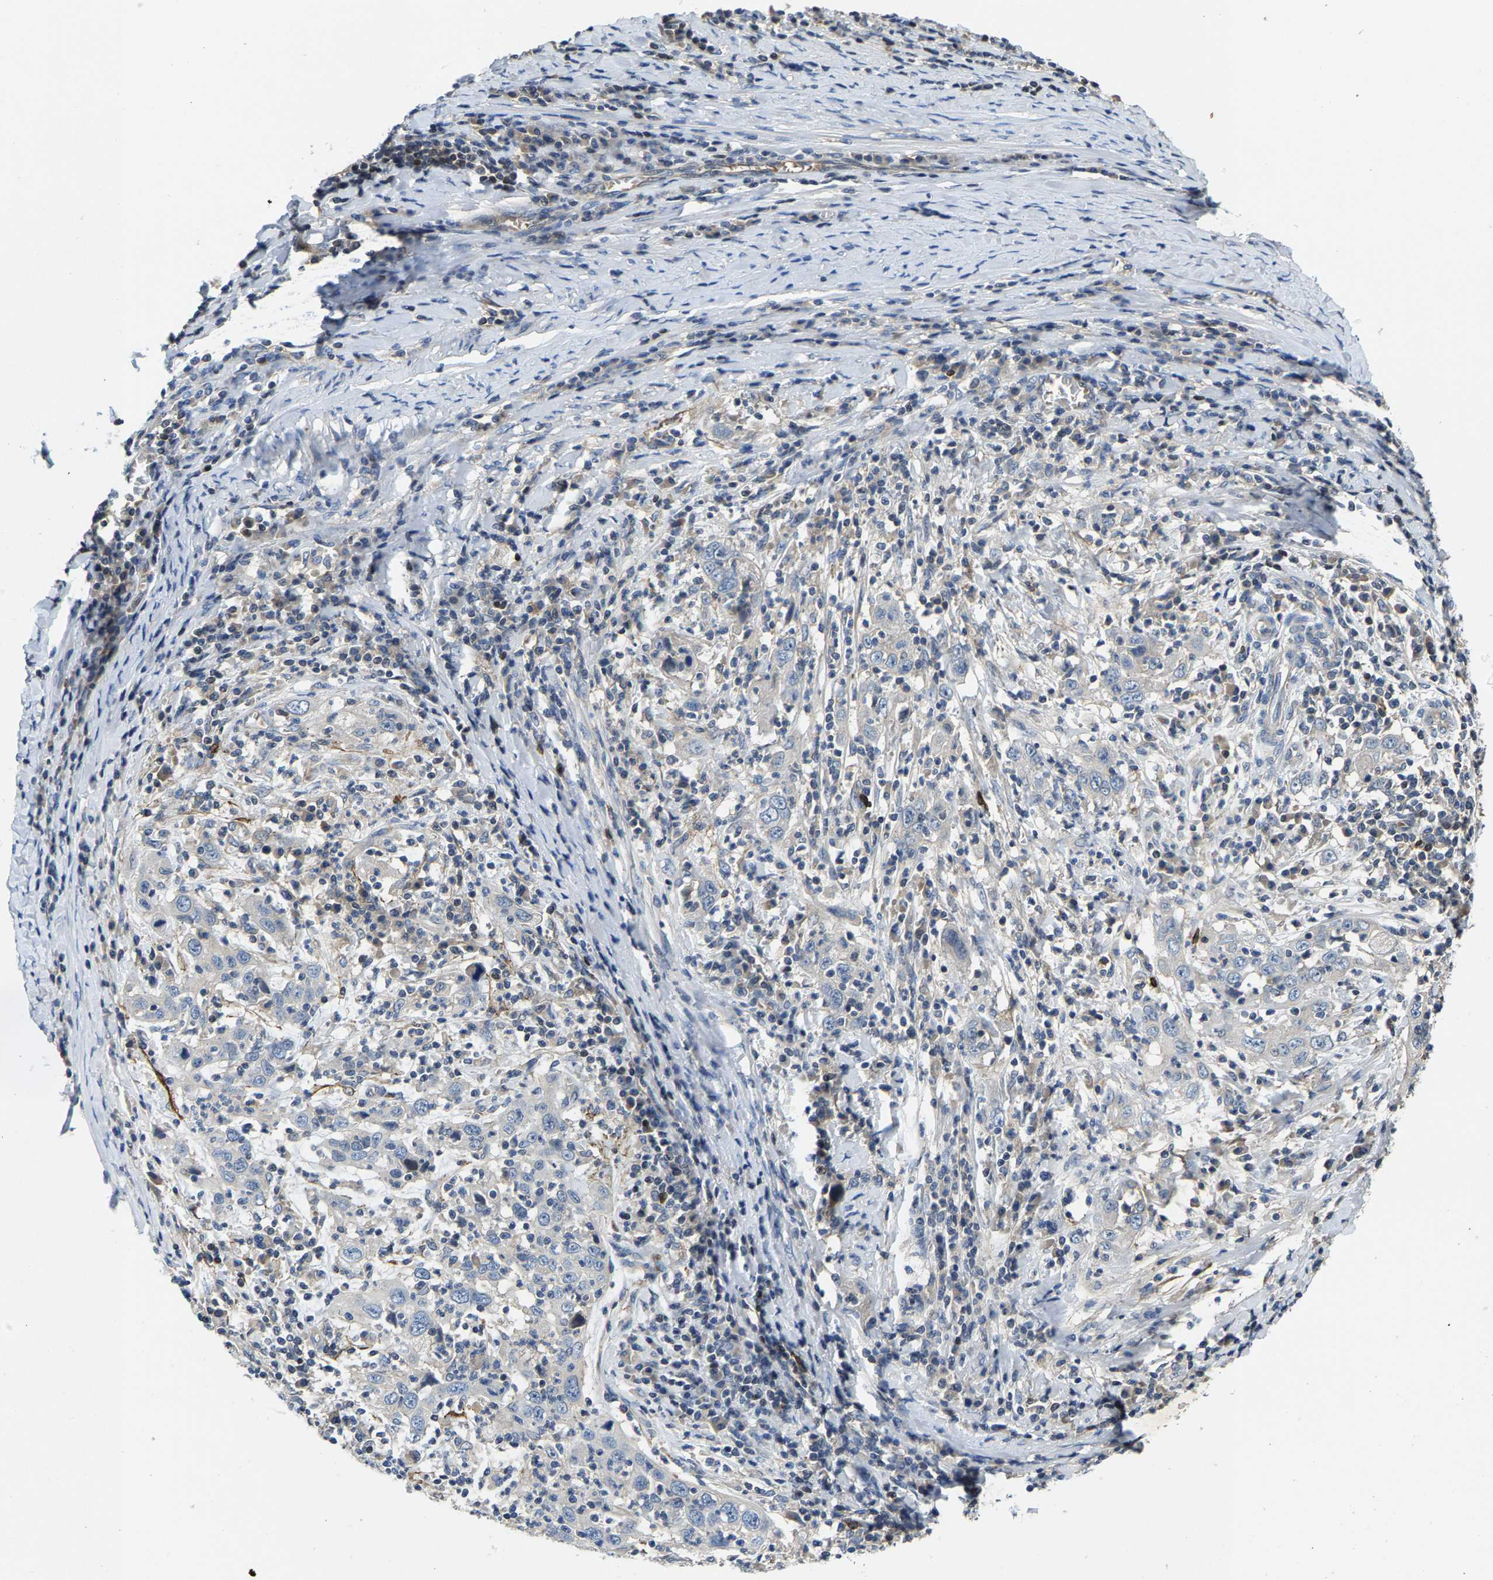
{"staining": {"intensity": "negative", "quantity": "none", "location": "none"}, "tissue": "cervical cancer", "cell_type": "Tumor cells", "image_type": "cancer", "snomed": [{"axis": "morphology", "description": "Squamous cell carcinoma, NOS"}, {"axis": "topography", "description": "Cervix"}], "caption": "An IHC histopathology image of cervical cancer is shown. There is no staining in tumor cells of cervical cancer.", "gene": "AGBL3", "patient": {"sex": "female", "age": 46}}